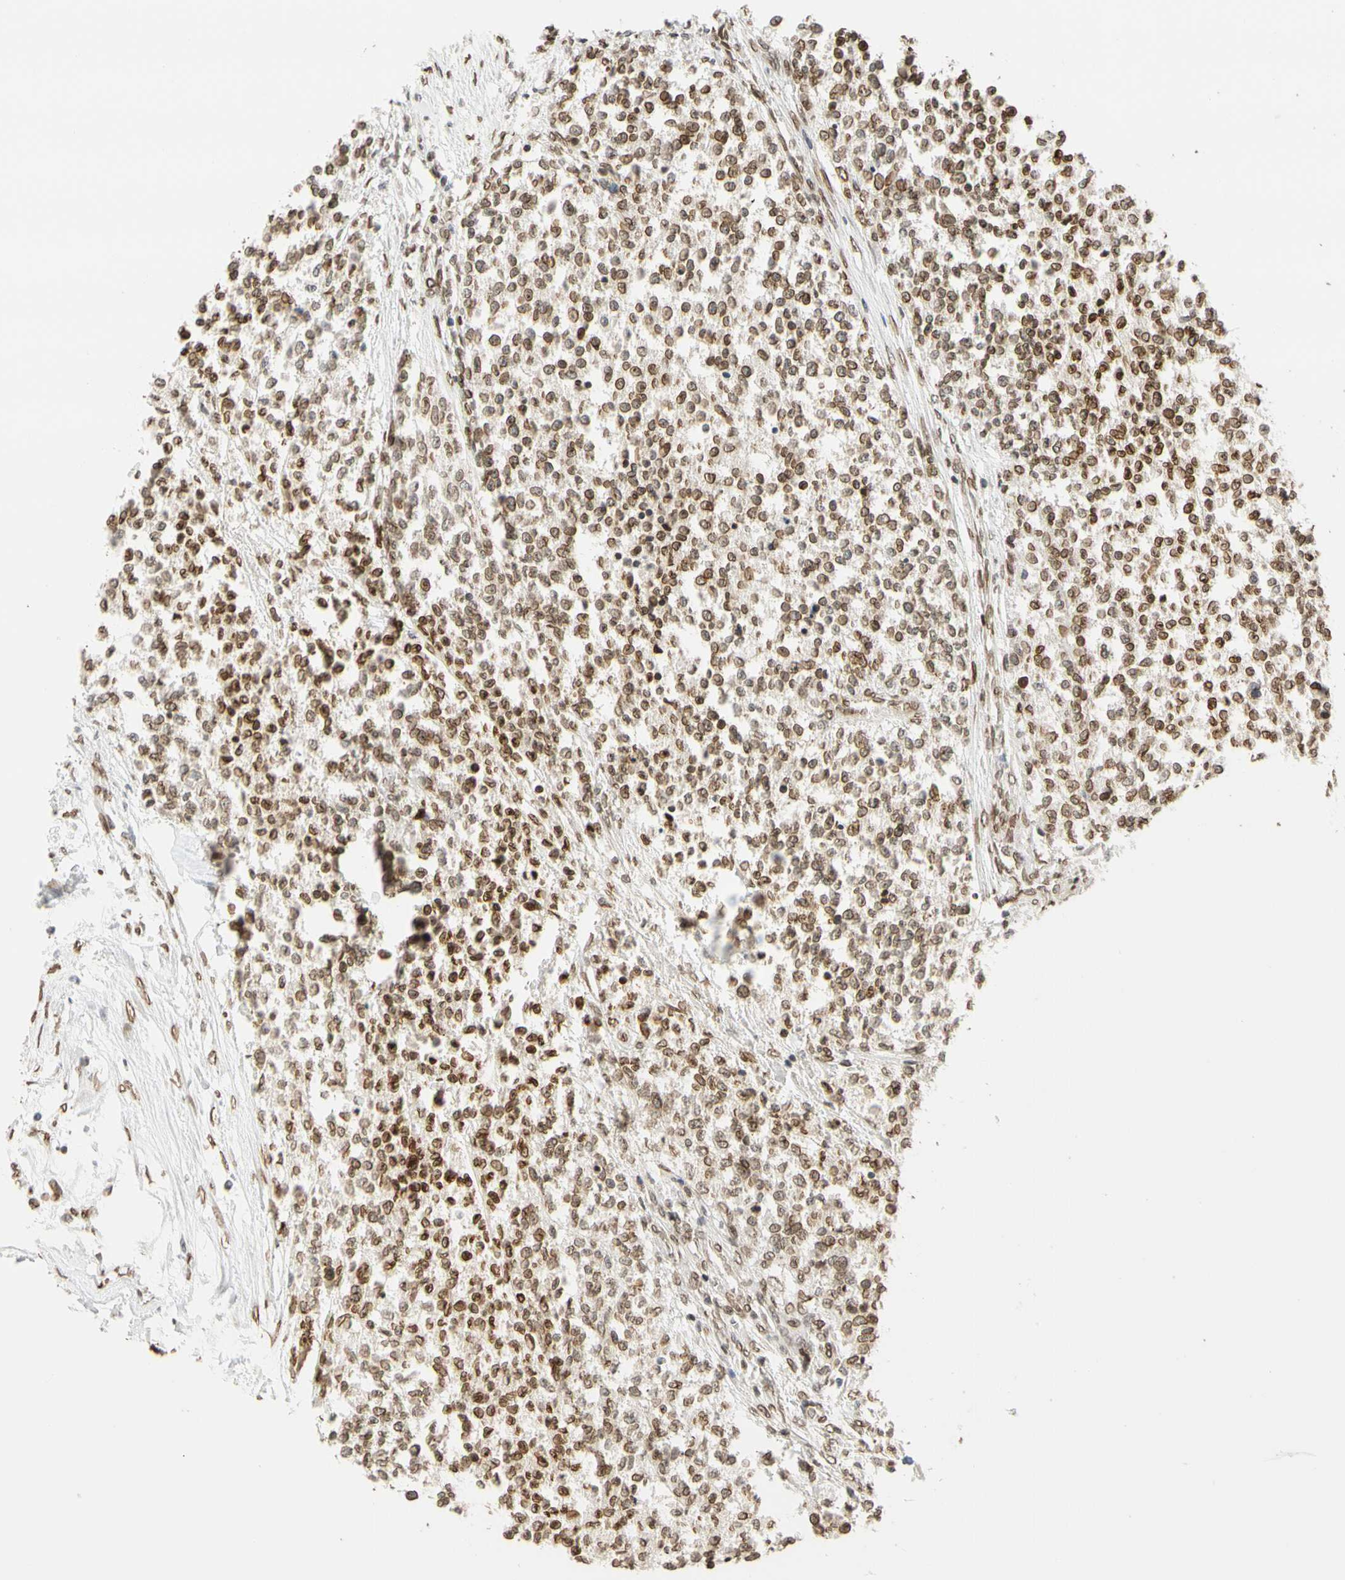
{"staining": {"intensity": "strong", "quantity": ">75%", "location": "cytoplasmic/membranous,nuclear"}, "tissue": "testis cancer", "cell_type": "Tumor cells", "image_type": "cancer", "snomed": [{"axis": "morphology", "description": "Seminoma, NOS"}, {"axis": "topography", "description": "Testis"}], "caption": "Testis cancer (seminoma) stained with a protein marker reveals strong staining in tumor cells.", "gene": "SUN1", "patient": {"sex": "male", "age": 59}}